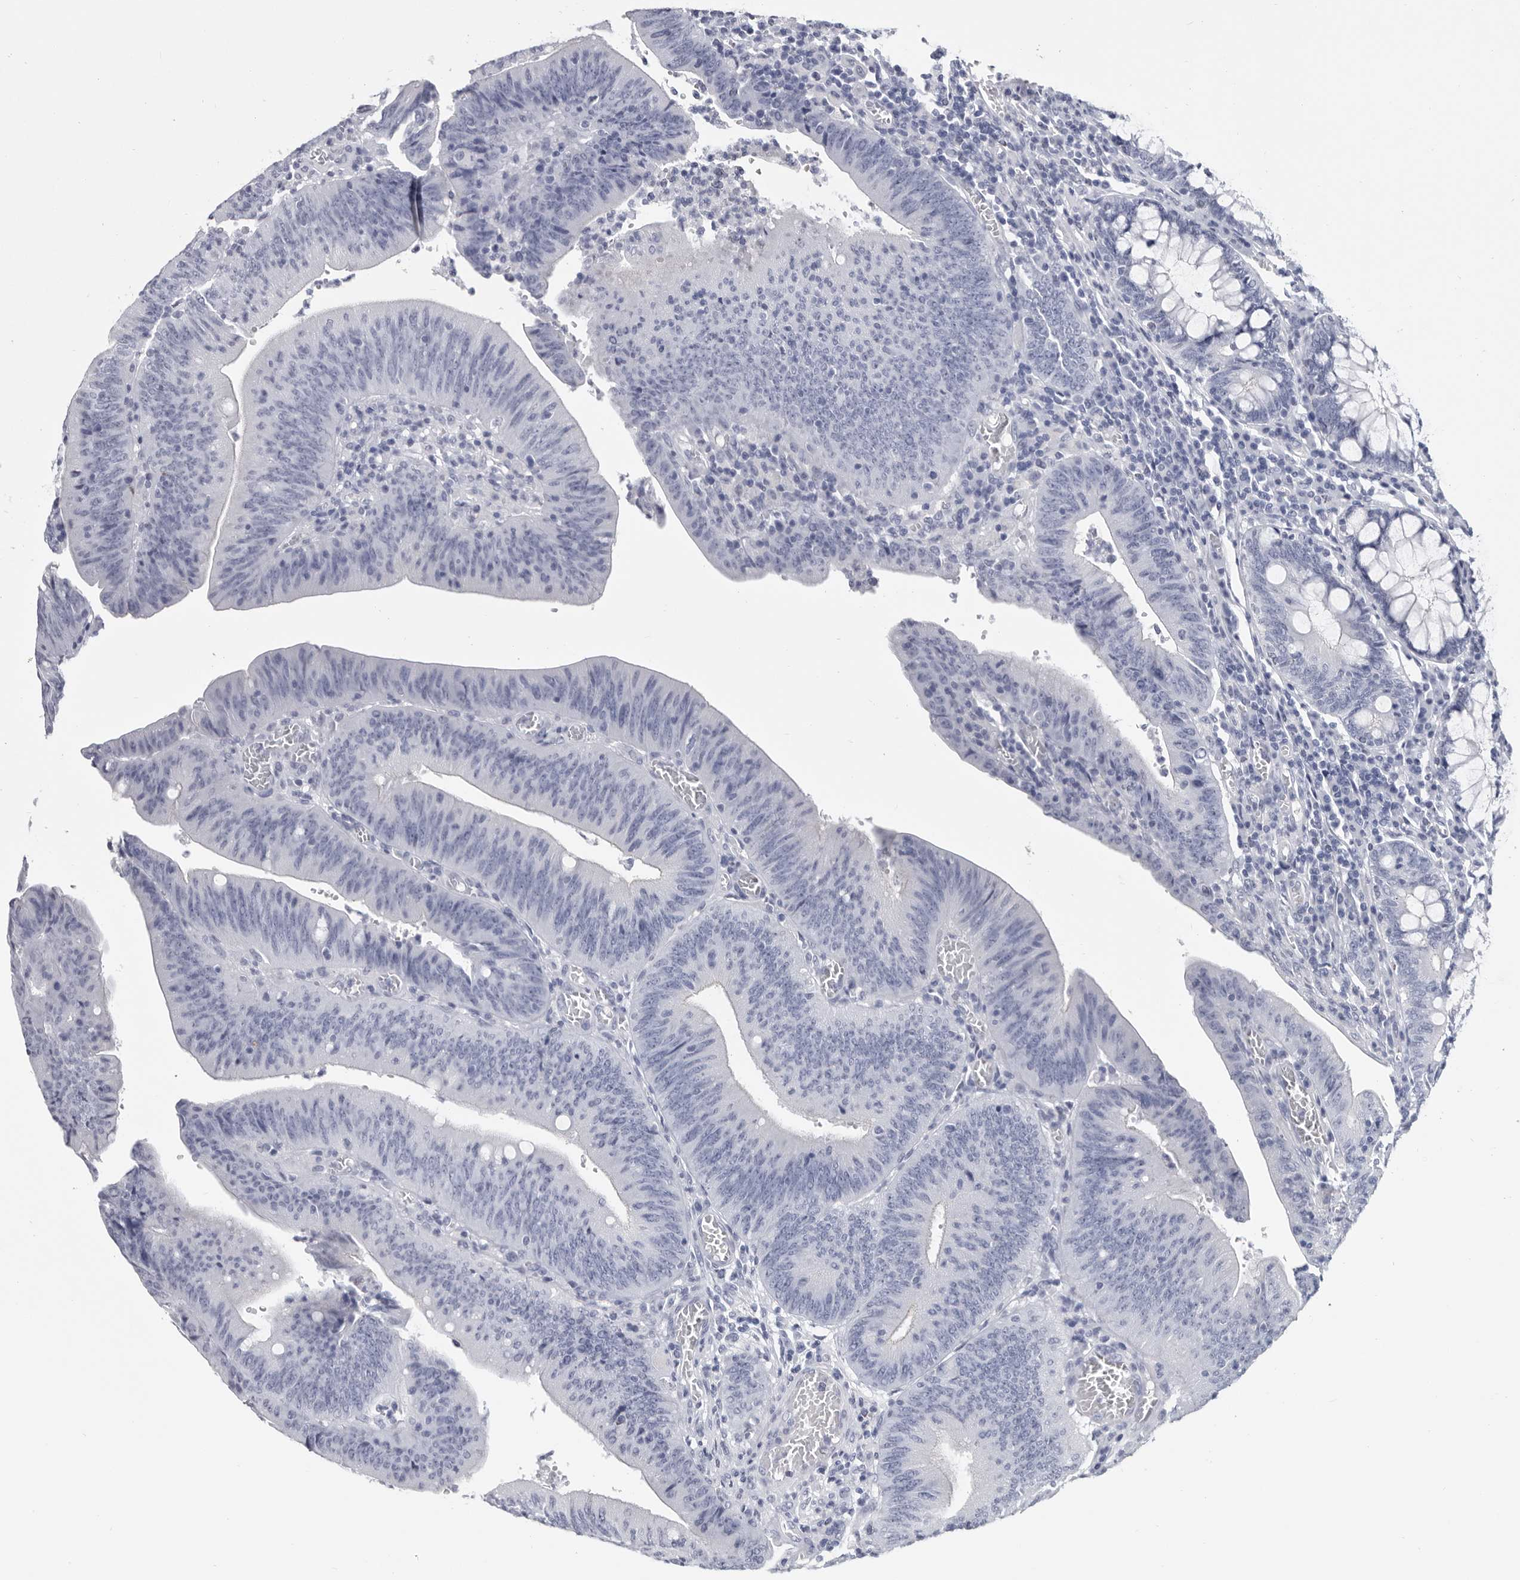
{"staining": {"intensity": "negative", "quantity": "none", "location": "none"}, "tissue": "colorectal cancer", "cell_type": "Tumor cells", "image_type": "cancer", "snomed": [{"axis": "morphology", "description": "Normal tissue, NOS"}, {"axis": "morphology", "description": "Adenocarcinoma, NOS"}, {"axis": "topography", "description": "Rectum"}], "caption": "The image shows no significant positivity in tumor cells of colorectal cancer (adenocarcinoma). Brightfield microscopy of immunohistochemistry (IHC) stained with DAB (3,3'-diaminobenzidine) (brown) and hematoxylin (blue), captured at high magnification.", "gene": "WRAP73", "patient": {"sex": "female", "age": 66}}